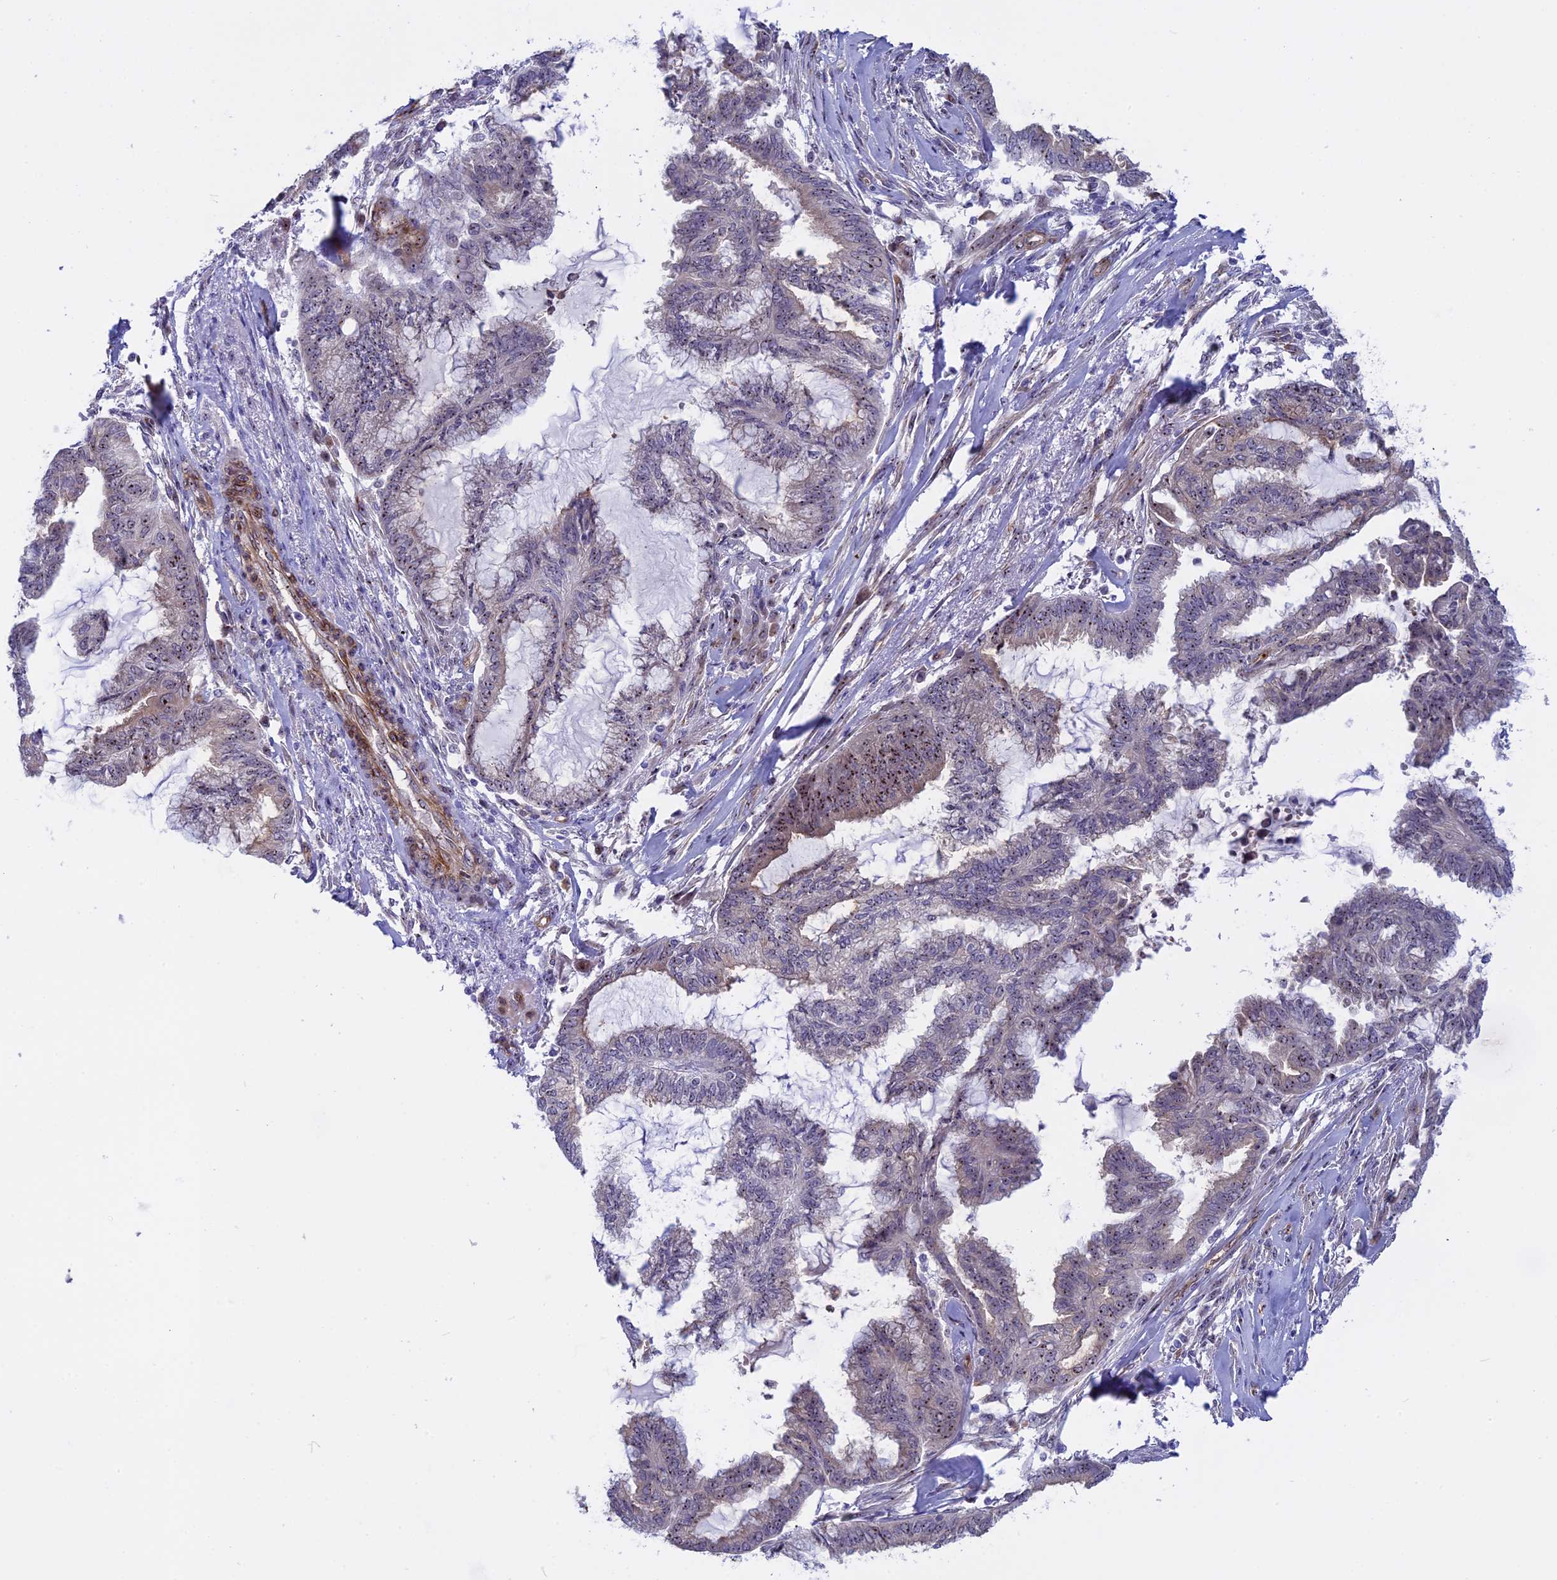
{"staining": {"intensity": "moderate", "quantity": "<25%", "location": "nuclear"}, "tissue": "endometrial cancer", "cell_type": "Tumor cells", "image_type": "cancer", "snomed": [{"axis": "morphology", "description": "Adenocarcinoma, NOS"}, {"axis": "topography", "description": "Endometrium"}], "caption": "This is an image of immunohistochemistry (IHC) staining of endometrial cancer, which shows moderate positivity in the nuclear of tumor cells.", "gene": "DBNDD1", "patient": {"sex": "female", "age": 86}}